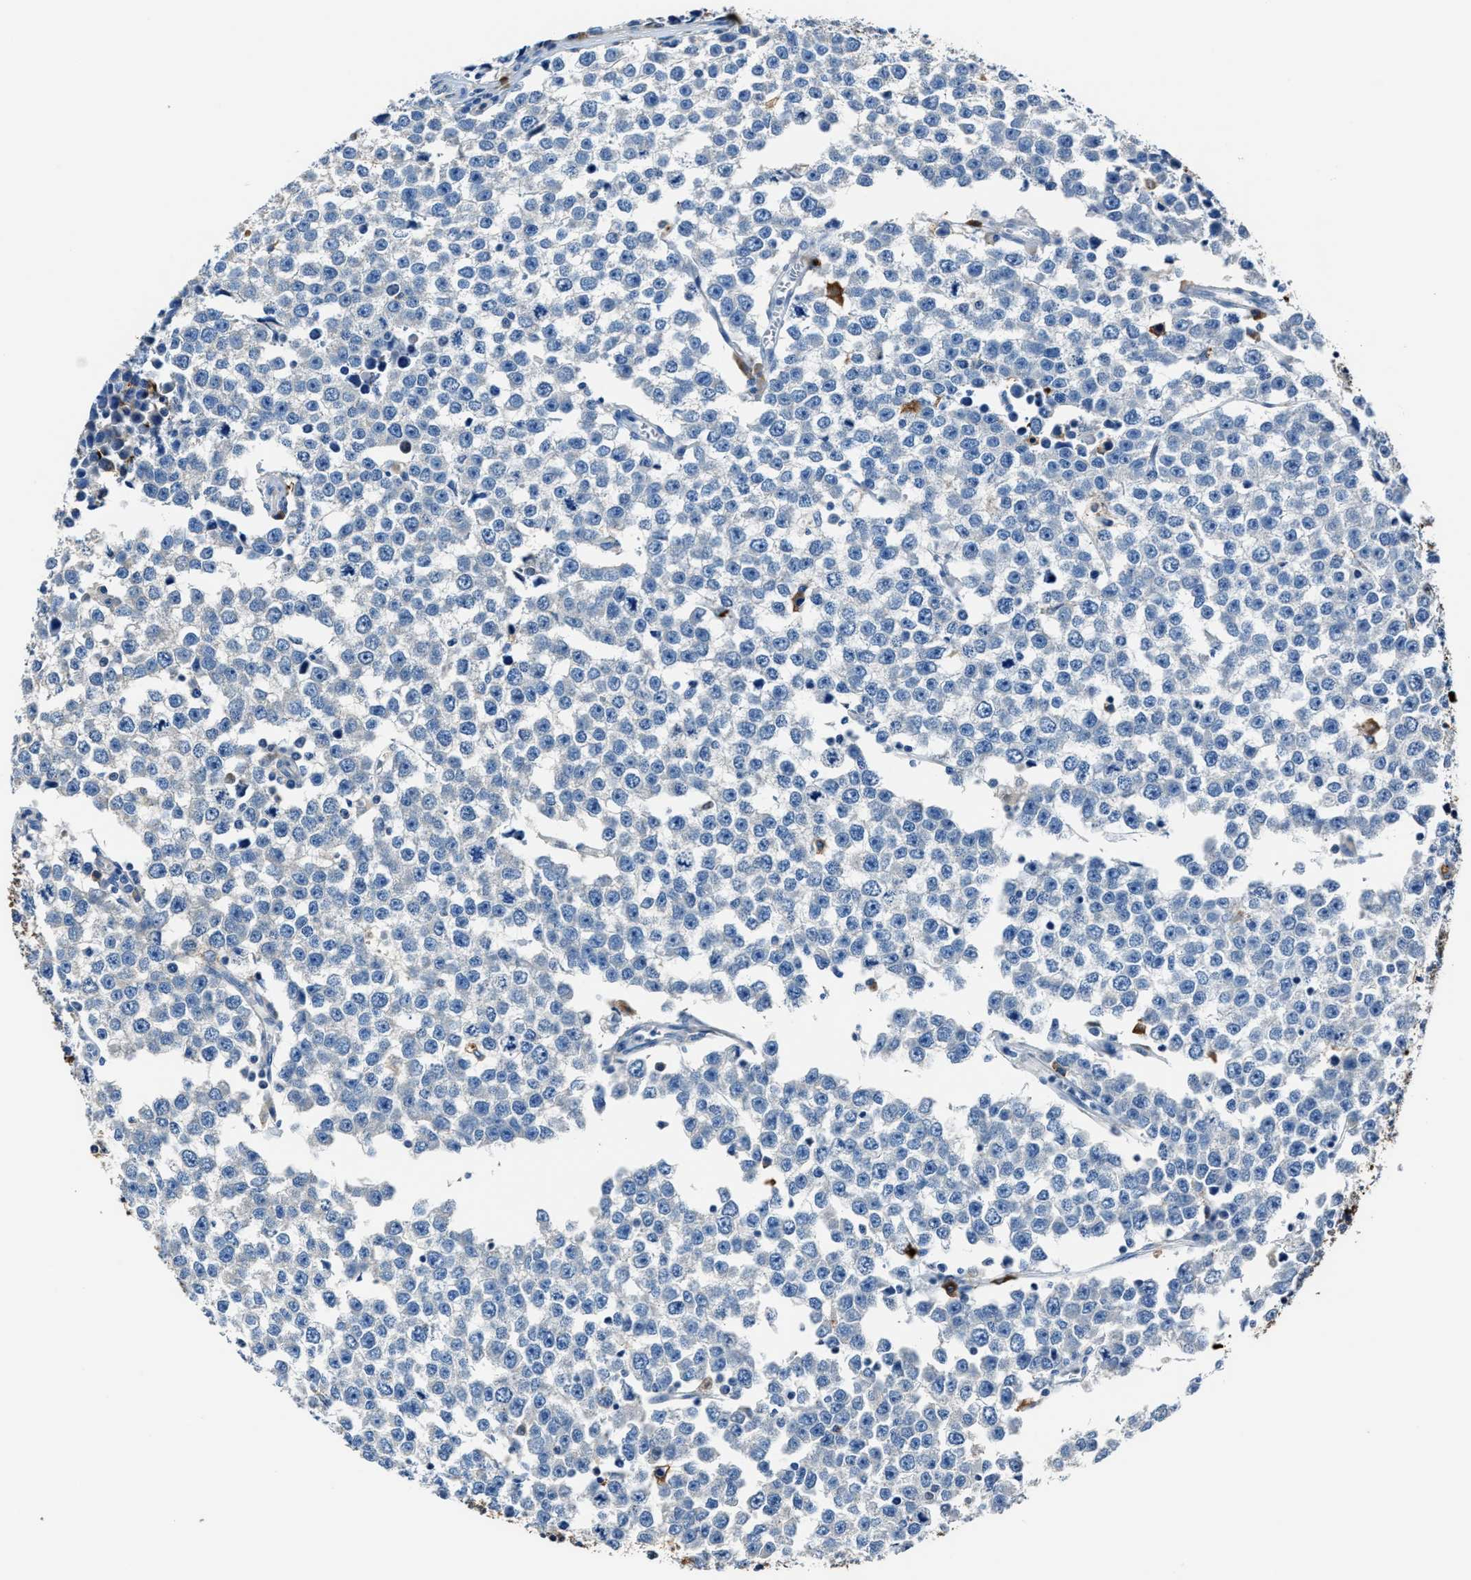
{"staining": {"intensity": "negative", "quantity": "none", "location": "none"}, "tissue": "testis cancer", "cell_type": "Tumor cells", "image_type": "cancer", "snomed": [{"axis": "morphology", "description": "Seminoma, NOS"}, {"axis": "morphology", "description": "Carcinoma, Embryonal, NOS"}, {"axis": "topography", "description": "Testis"}], "caption": "Immunohistochemistry histopathology image of neoplastic tissue: testis seminoma stained with DAB exhibits no significant protein staining in tumor cells. (Immunohistochemistry (ihc), brightfield microscopy, high magnification).", "gene": "FTL", "patient": {"sex": "male", "age": 52}}